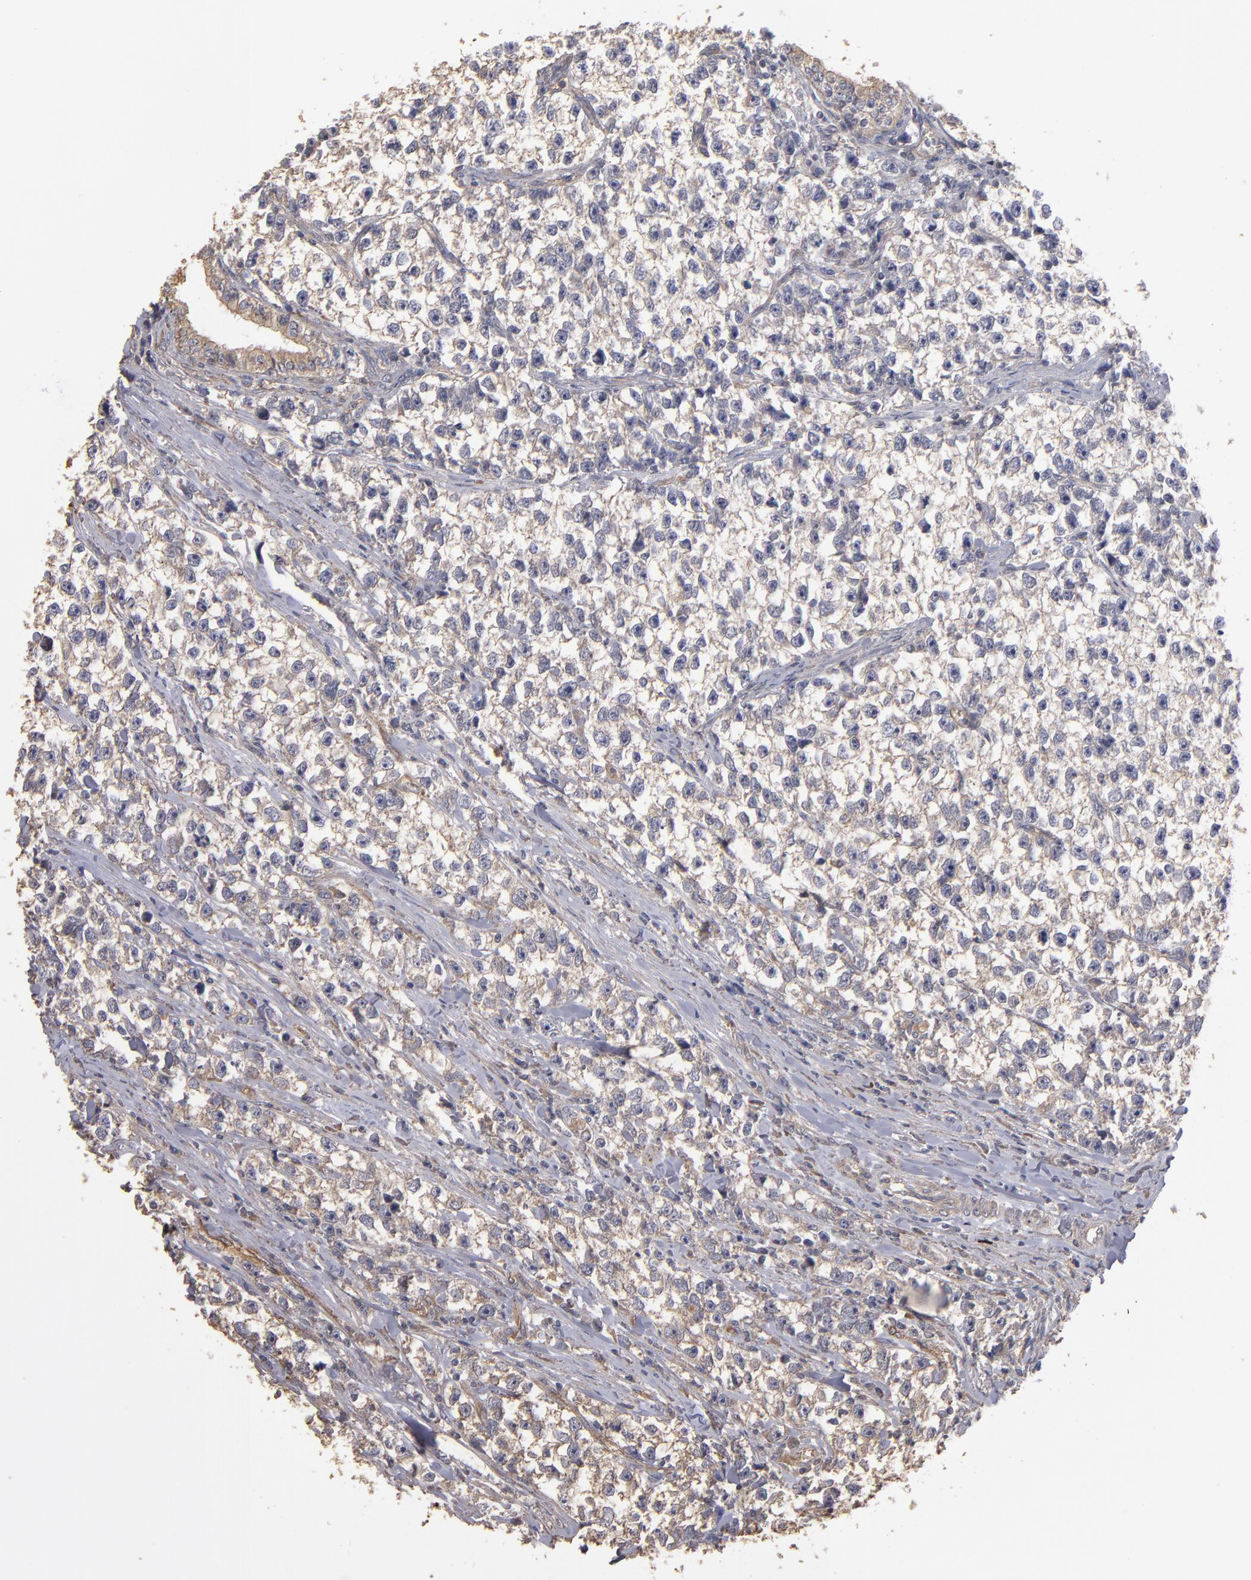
{"staining": {"intensity": "weak", "quantity": ">75%", "location": "cytoplasmic/membranous"}, "tissue": "testis cancer", "cell_type": "Tumor cells", "image_type": "cancer", "snomed": [{"axis": "morphology", "description": "Seminoma, NOS"}, {"axis": "morphology", "description": "Carcinoma, Embryonal, NOS"}, {"axis": "topography", "description": "Testis"}], "caption": "IHC photomicrograph of neoplastic tissue: testis embryonal carcinoma stained using immunohistochemistry (IHC) reveals low levels of weak protein expression localized specifically in the cytoplasmic/membranous of tumor cells, appearing as a cytoplasmic/membranous brown color.", "gene": "DMD", "patient": {"sex": "male", "age": 30}}